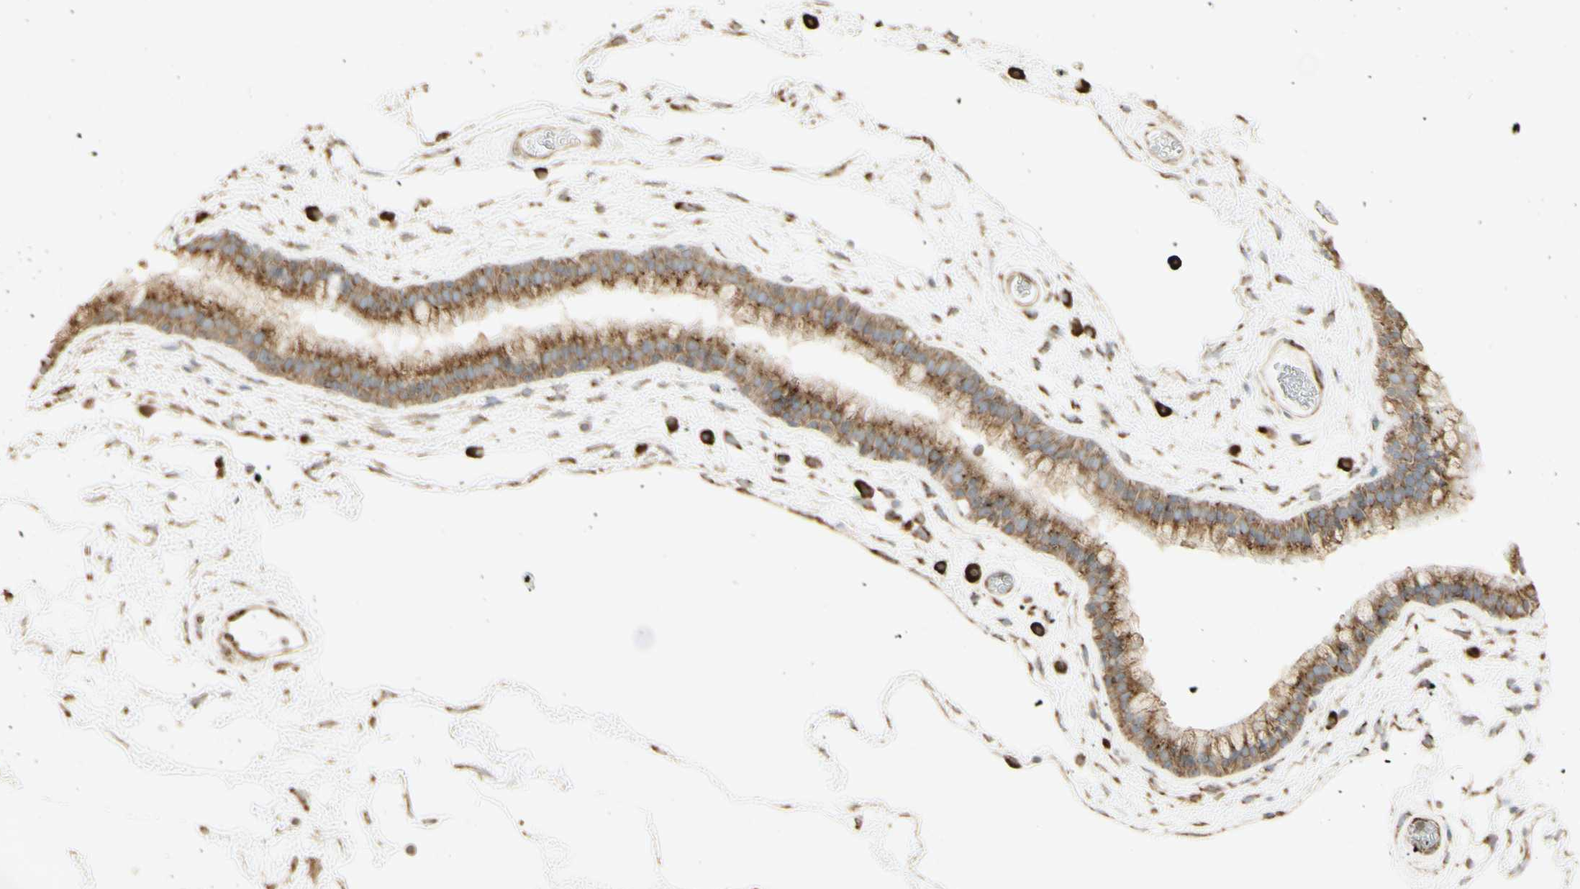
{"staining": {"intensity": "moderate", "quantity": ">75%", "location": "cytoplasmic/membranous"}, "tissue": "nasopharynx", "cell_type": "Respiratory epithelial cells", "image_type": "normal", "snomed": [{"axis": "morphology", "description": "Normal tissue, NOS"}, {"axis": "morphology", "description": "Inflammation, NOS"}, {"axis": "topography", "description": "Nasopharynx"}], "caption": "This micrograph exhibits unremarkable nasopharynx stained with immunohistochemistry to label a protein in brown. The cytoplasmic/membranous of respiratory epithelial cells show moderate positivity for the protein. Nuclei are counter-stained blue.", "gene": "EEF1B2", "patient": {"sex": "male", "age": 48}}